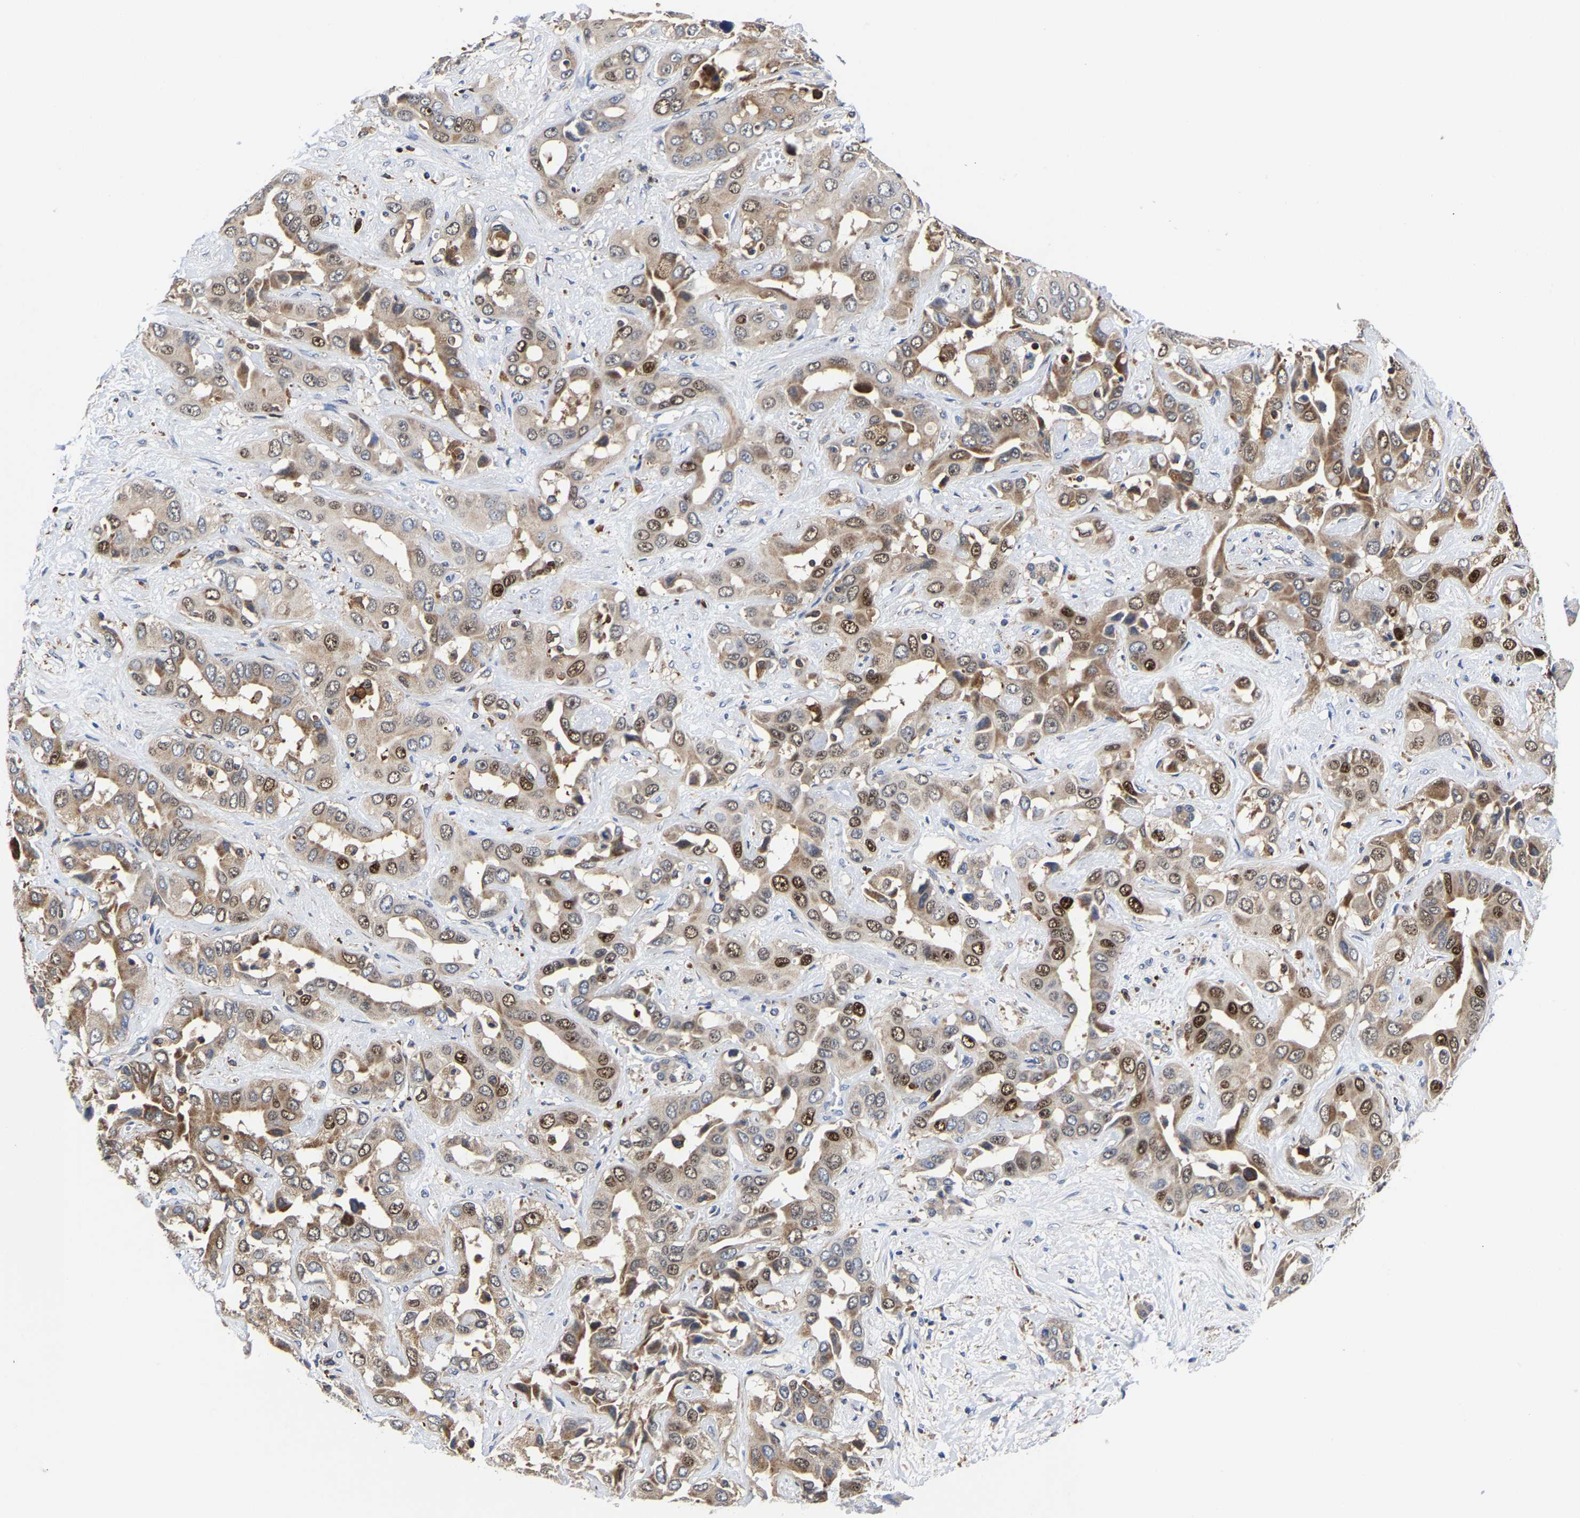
{"staining": {"intensity": "strong", "quantity": "25%-75%", "location": "cytoplasmic/membranous"}, "tissue": "liver cancer", "cell_type": "Tumor cells", "image_type": "cancer", "snomed": [{"axis": "morphology", "description": "Cholangiocarcinoma"}, {"axis": "topography", "description": "Liver"}], "caption": "Immunohistochemical staining of human liver cancer (cholangiocarcinoma) reveals strong cytoplasmic/membranous protein expression in approximately 25%-75% of tumor cells. The protein of interest is shown in brown color, while the nuclei are stained blue.", "gene": "PFKFB3", "patient": {"sex": "female", "age": 52}}